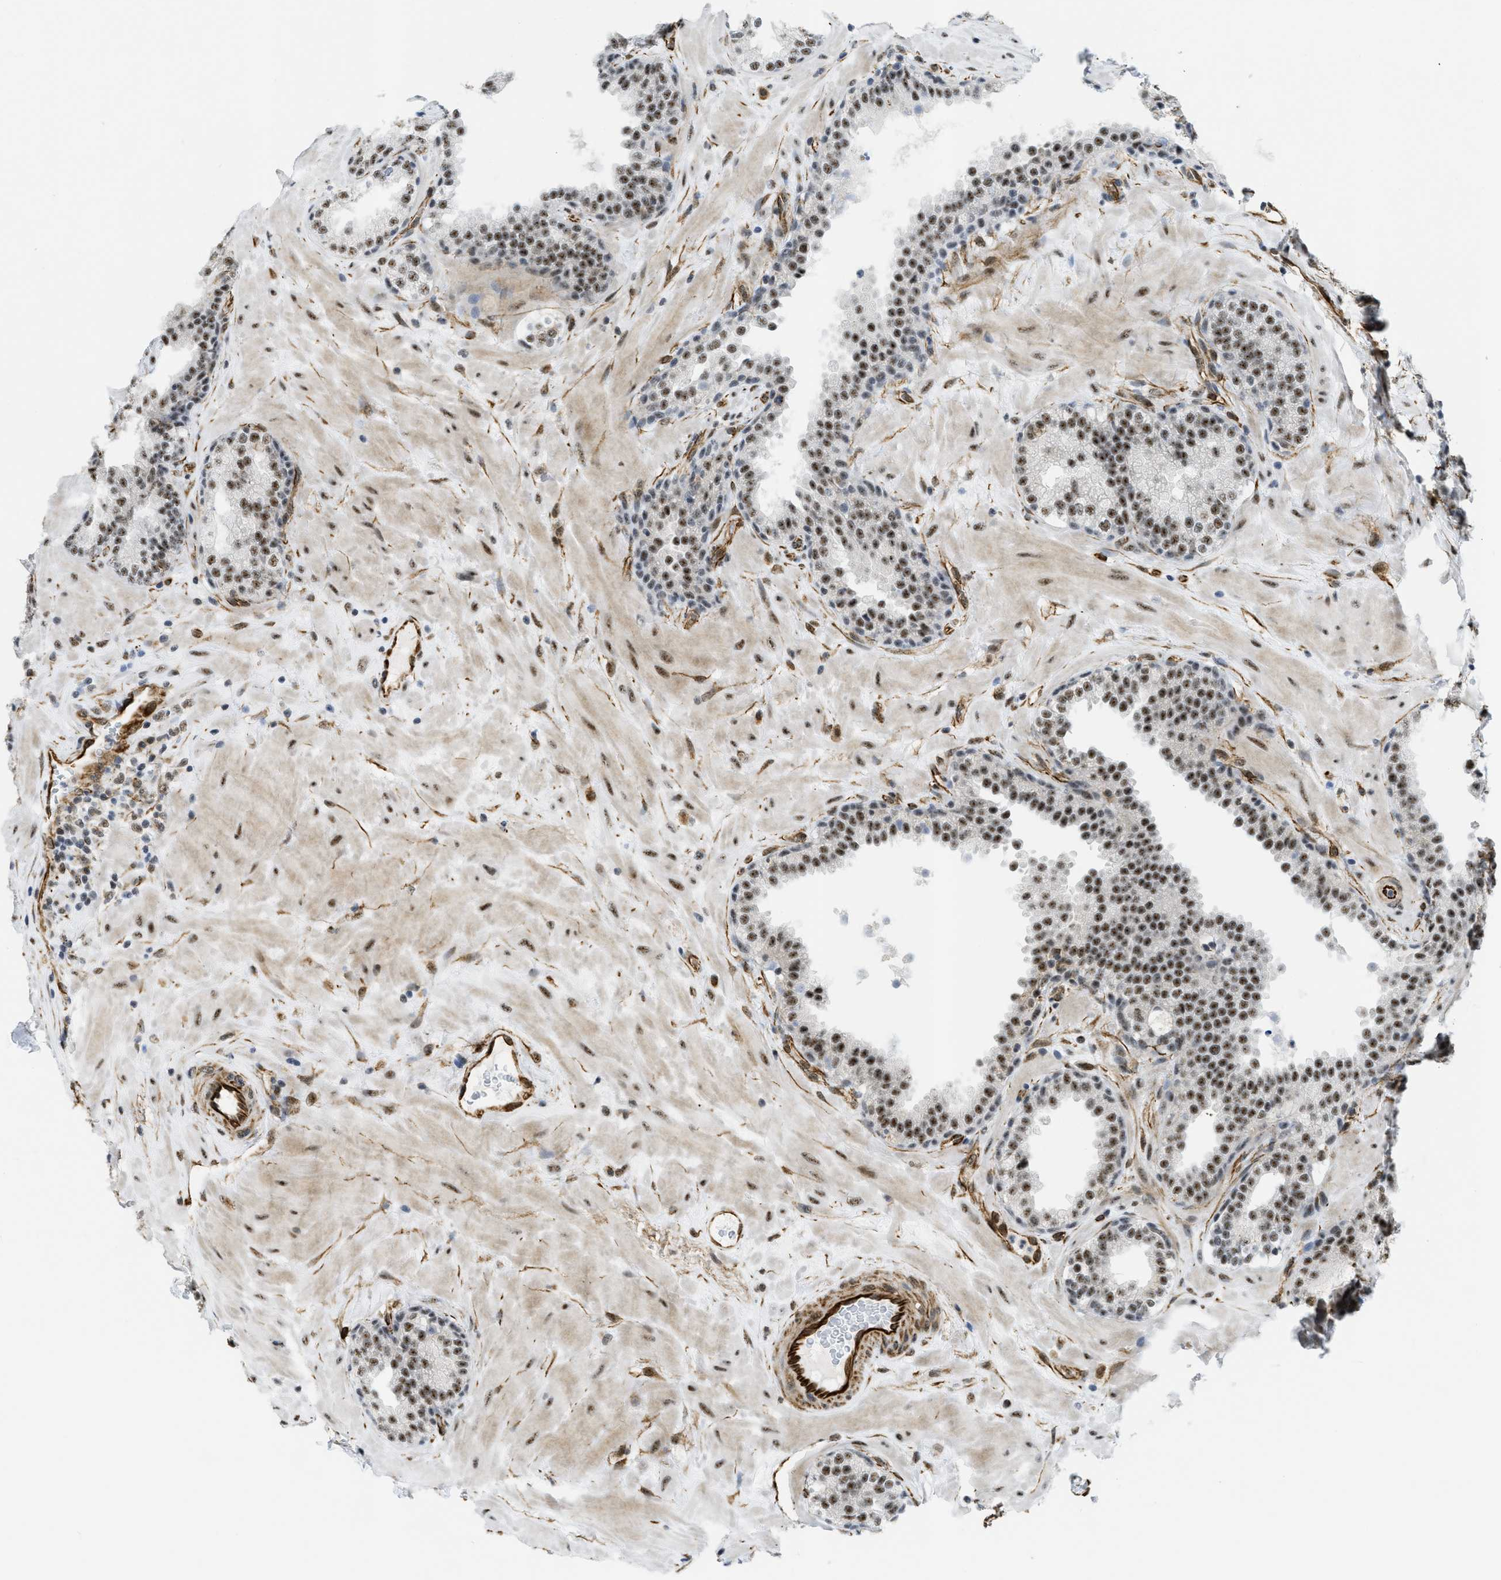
{"staining": {"intensity": "moderate", "quantity": ">75%", "location": "nuclear"}, "tissue": "prostate", "cell_type": "Glandular cells", "image_type": "normal", "snomed": [{"axis": "morphology", "description": "Normal tissue, NOS"}, {"axis": "topography", "description": "Prostate"}], "caption": "Approximately >75% of glandular cells in benign prostate display moderate nuclear protein positivity as visualized by brown immunohistochemical staining.", "gene": "LRRC8B", "patient": {"sex": "male", "age": 51}}